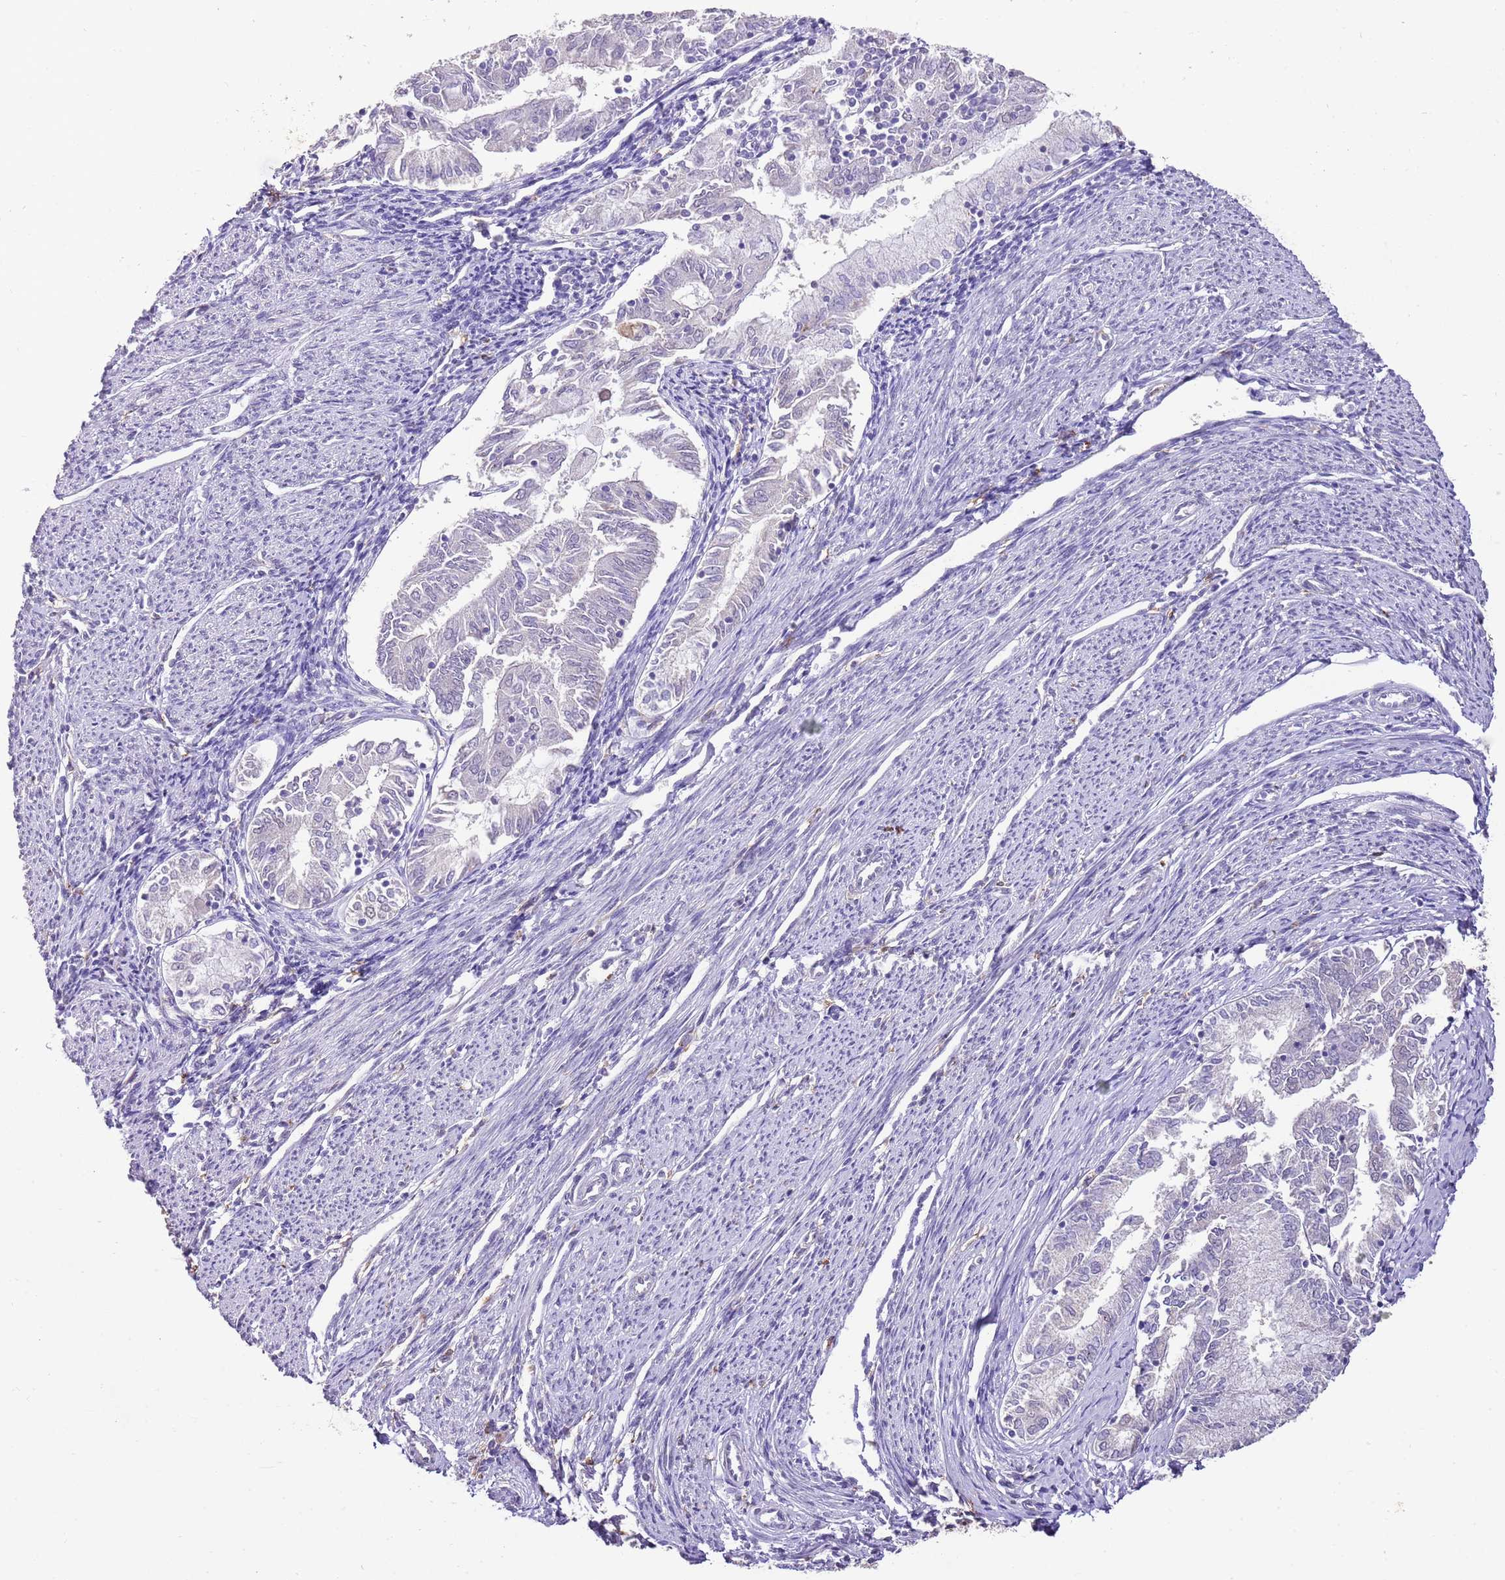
{"staining": {"intensity": "negative", "quantity": "none", "location": "none"}, "tissue": "endometrial cancer", "cell_type": "Tumor cells", "image_type": "cancer", "snomed": [{"axis": "morphology", "description": "Adenocarcinoma, NOS"}, {"axis": "topography", "description": "Endometrium"}], "caption": "The image demonstrates no staining of tumor cells in endometrial cancer.", "gene": "IZUMO4", "patient": {"sex": "female", "age": 79}}